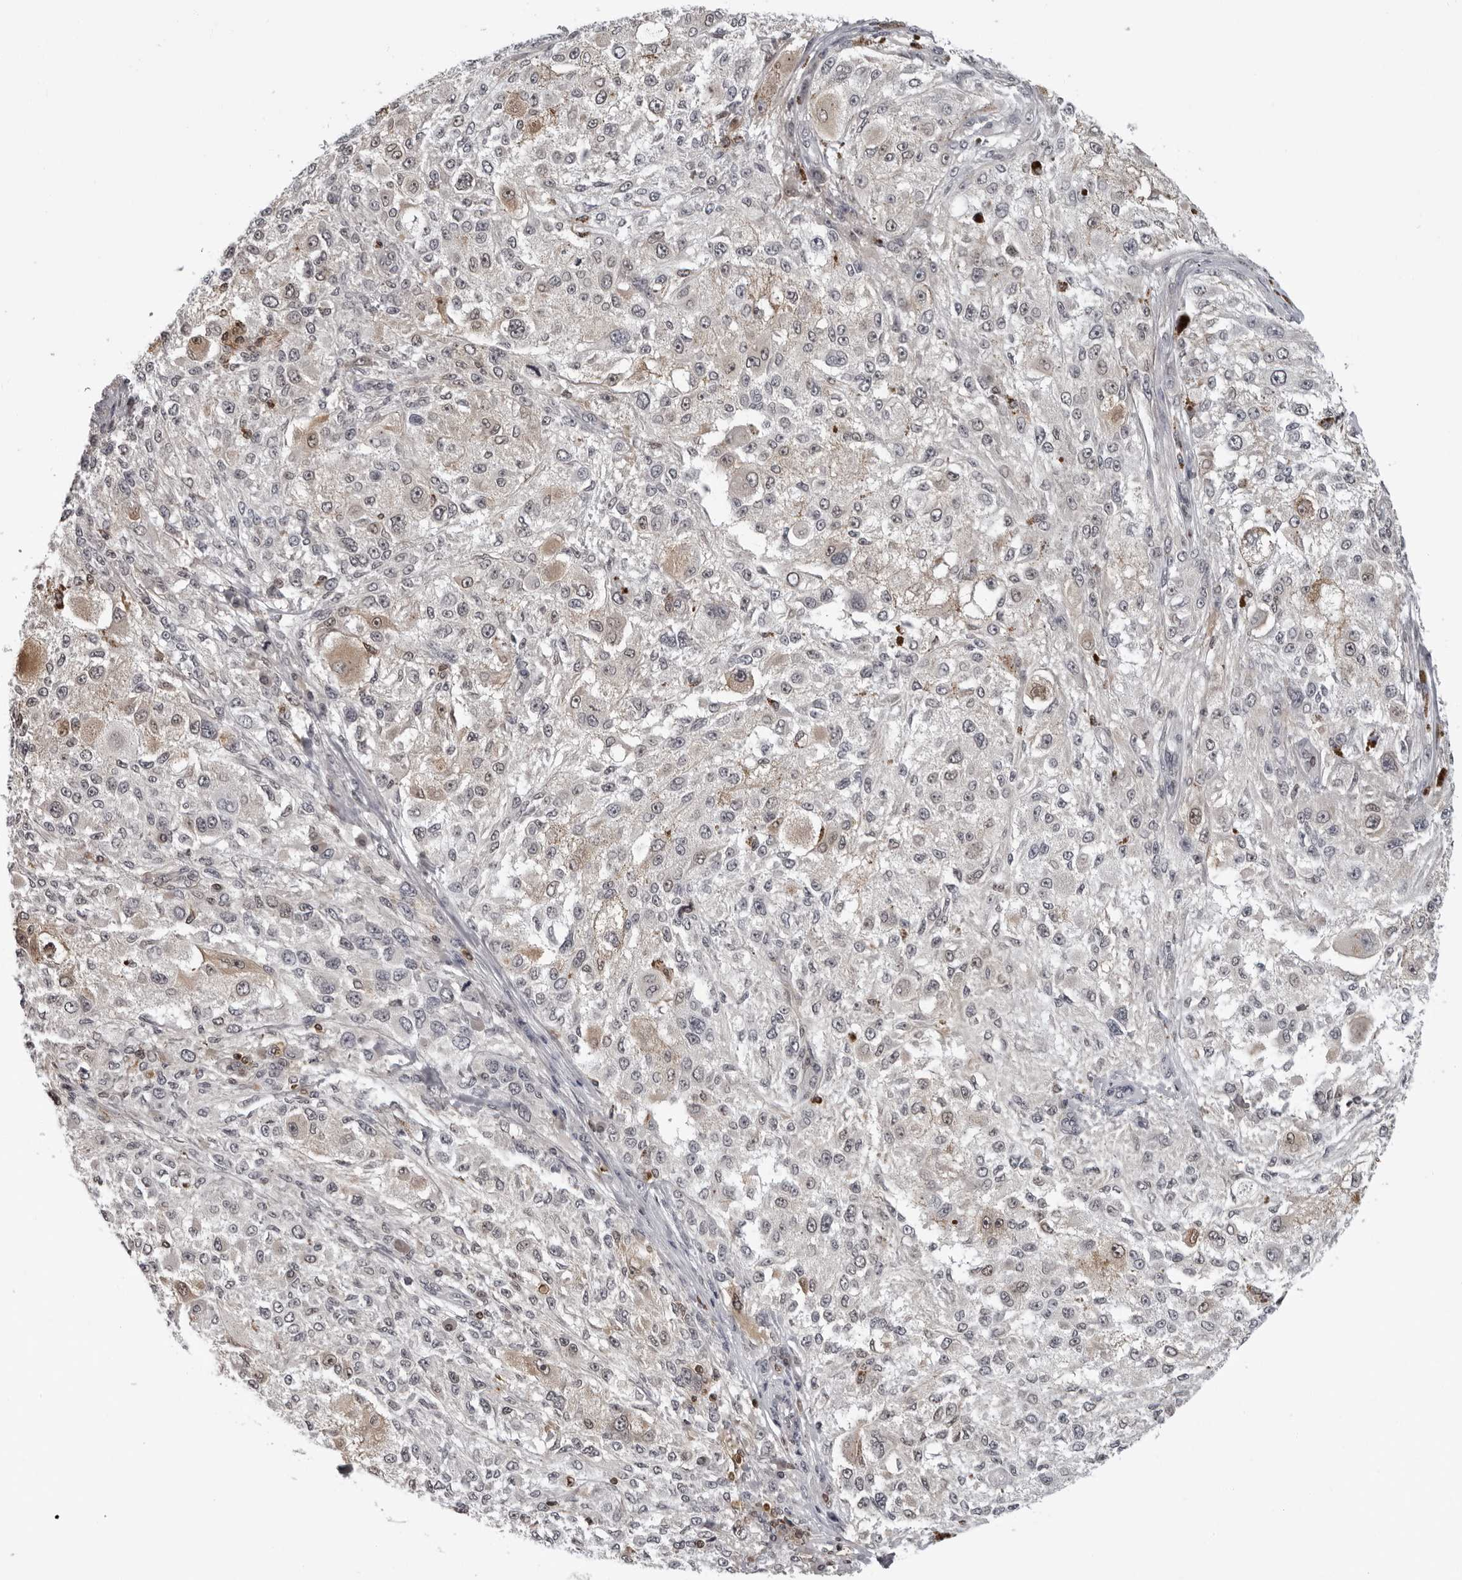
{"staining": {"intensity": "negative", "quantity": "none", "location": "none"}, "tissue": "melanoma", "cell_type": "Tumor cells", "image_type": "cancer", "snomed": [{"axis": "morphology", "description": "Necrosis, NOS"}, {"axis": "morphology", "description": "Malignant melanoma, NOS"}, {"axis": "topography", "description": "Skin"}], "caption": "A micrograph of human melanoma is negative for staining in tumor cells.", "gene": "HSPH1", "patient": {"sex": "female", "age": 87}}